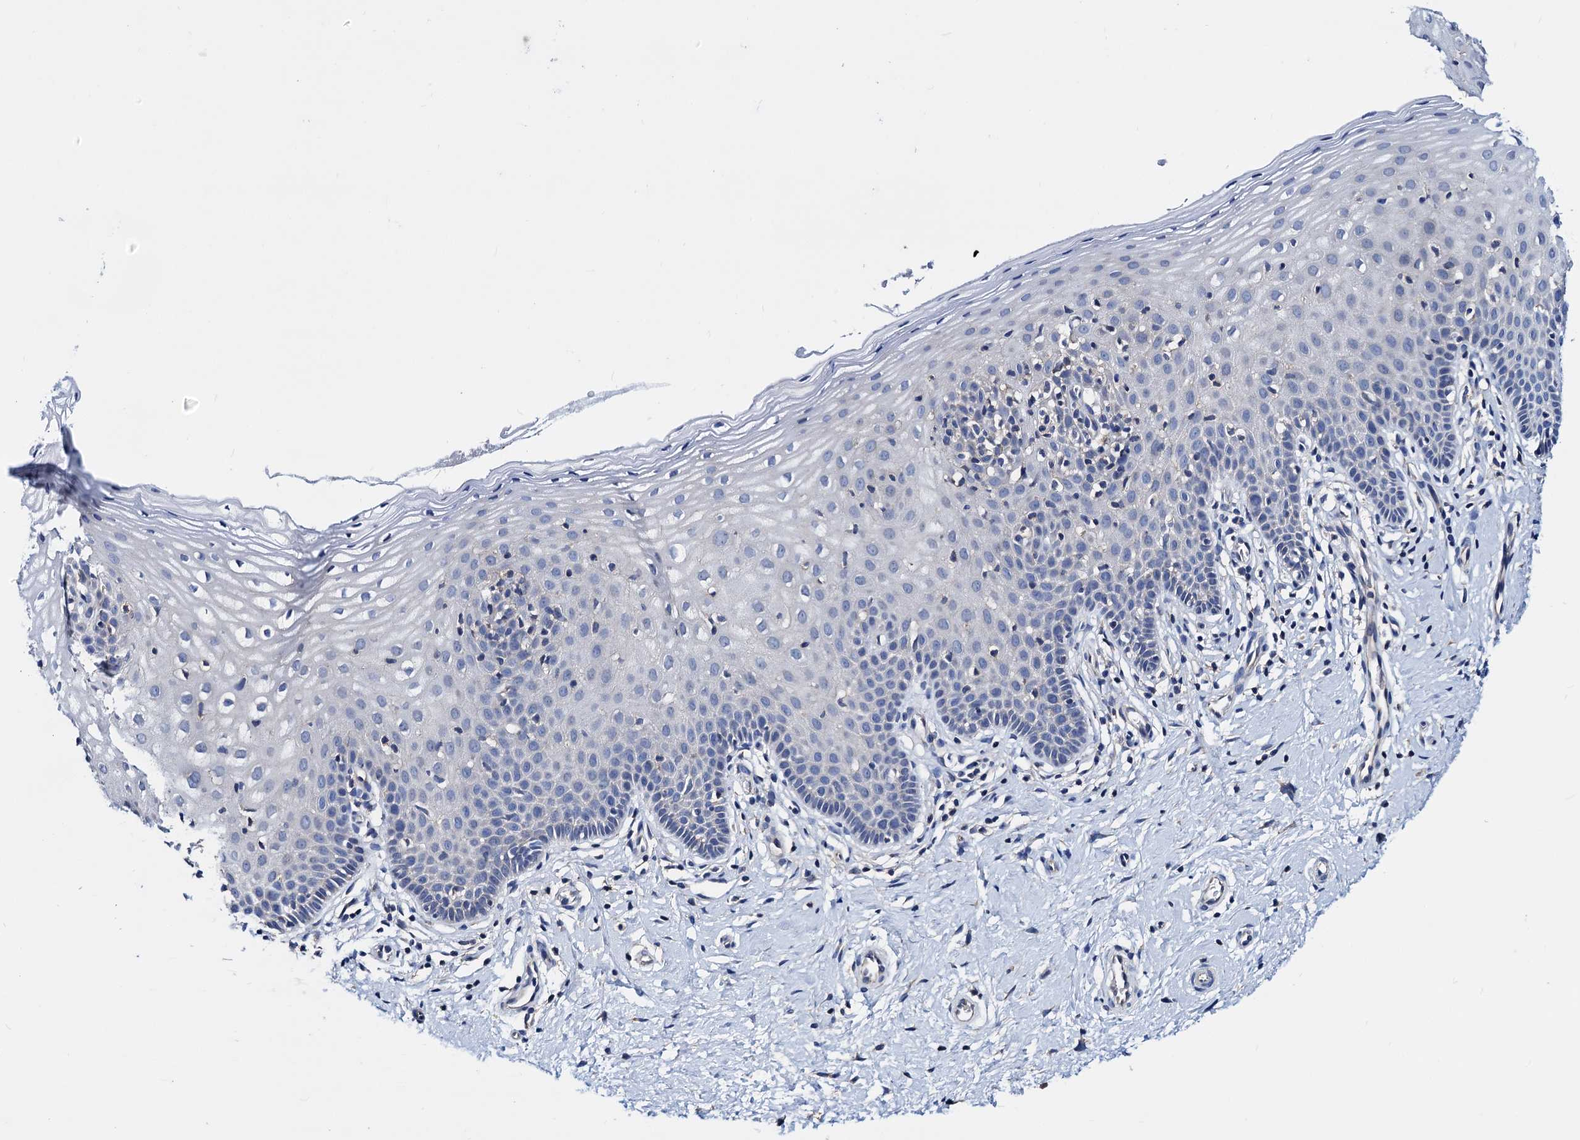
{"staining": {"intensity": "negative", "quantity": "none", "location": "none"}, "tissue": "cervix", "cell_type": "Glandular cells", "image_type": "normal", "snomed": [{"axis": "morphology", "description": "Normal tissue, NOS"}, {"axis": "topography", "description": "Cervix"}], "caption": "This is a histopathology image of IHC staining of normal cervix, which shows no staining in glandular cells.", "gene": "GCOM1", "patient": {"sex": "female", "age": 36}}